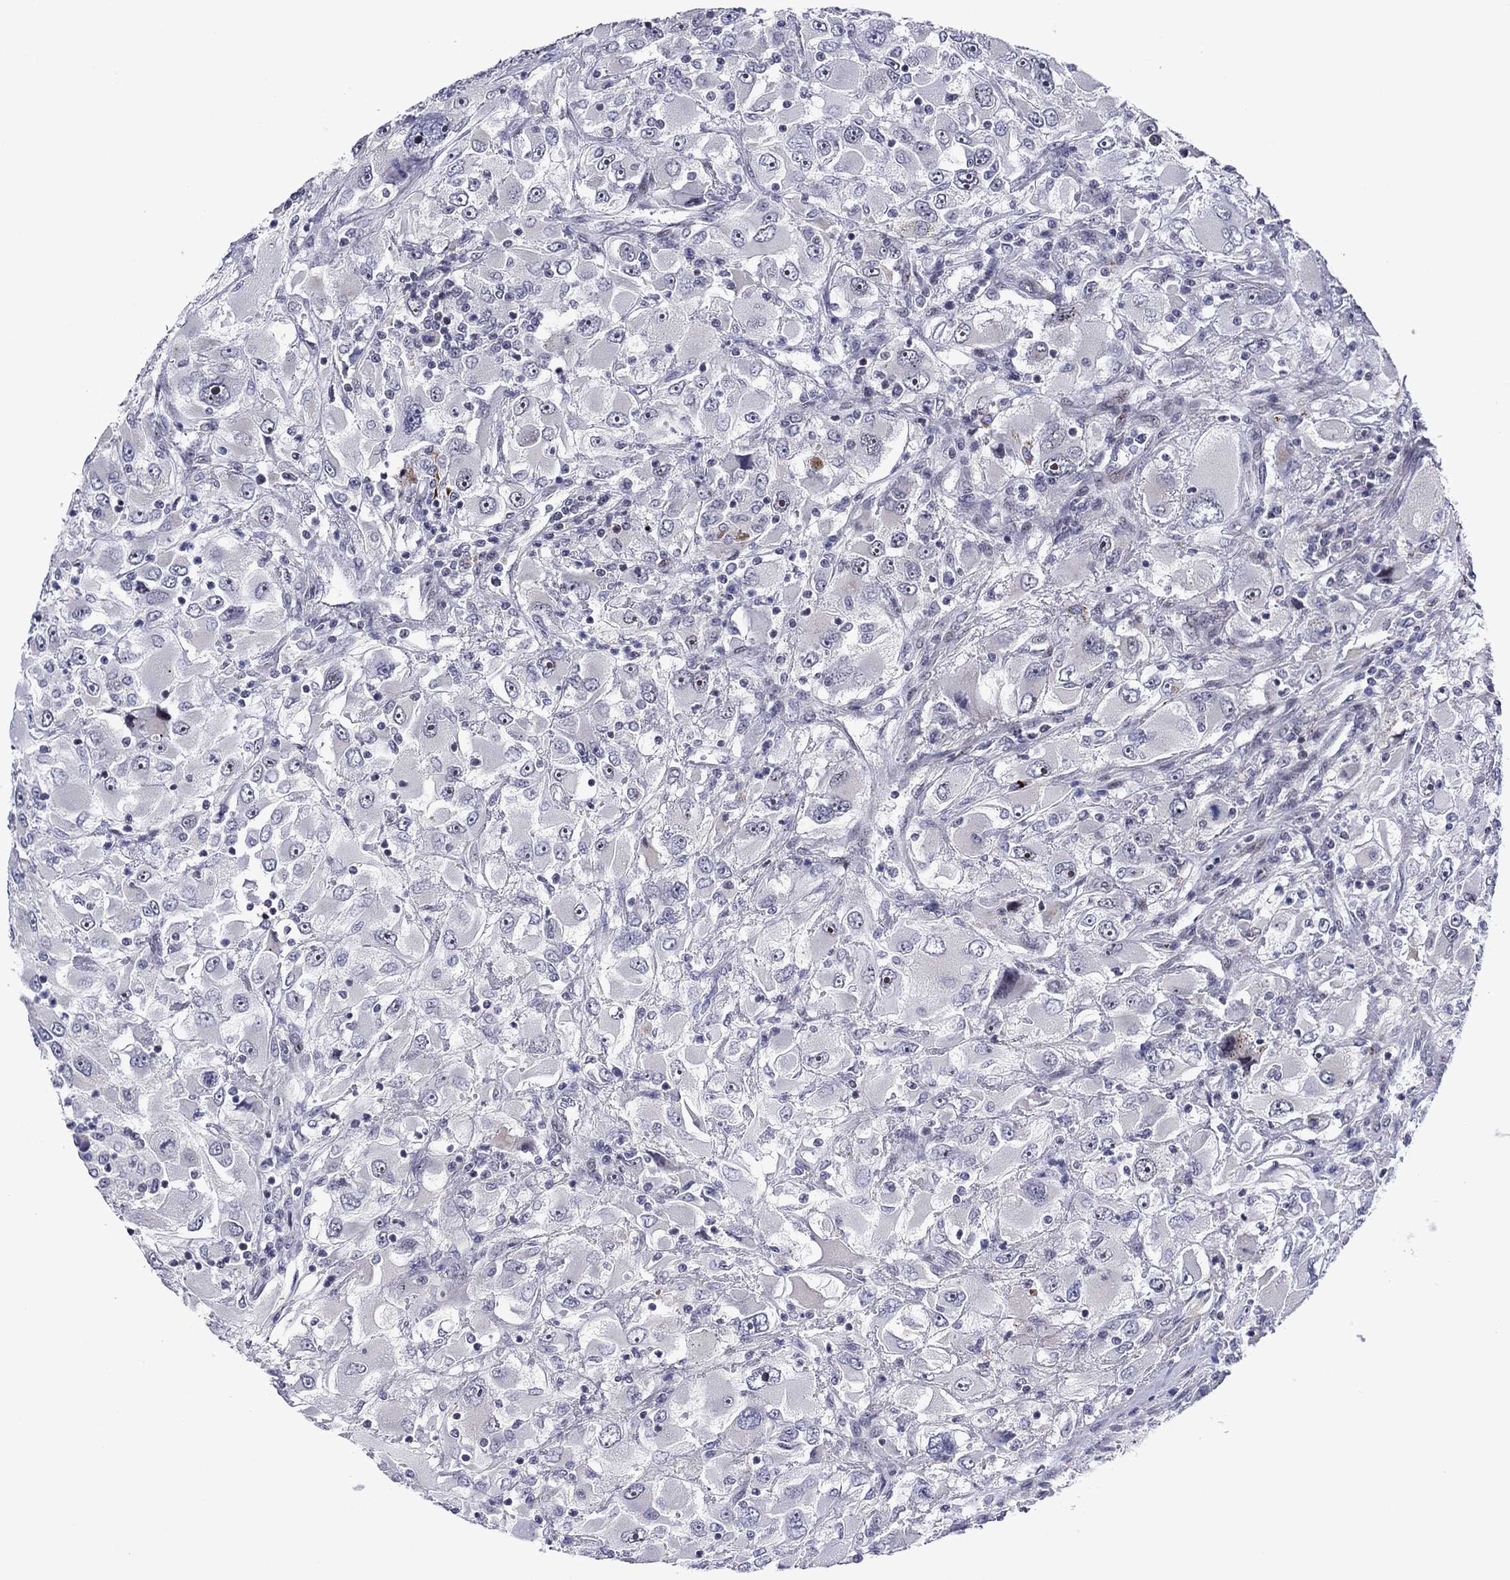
{"staining": {"intensity": "negative", "quantity": "none", "location": "none"}, "tissue": "renal cancer", "cell_type": "Tumor cells", "image_type": "cancer", "snomed": [{"axis": "morphology", "description": "Adenocarcinoma, NOS"}, {"axis": "topography", "description": "Kidney"}], "caption": "Adenocarcinoma (renal) was stained to show a protein in brown. There is no significant positivity in tumor cells.", "gene": "SURF2", "patient": {"sex": "female", "age": 52}}